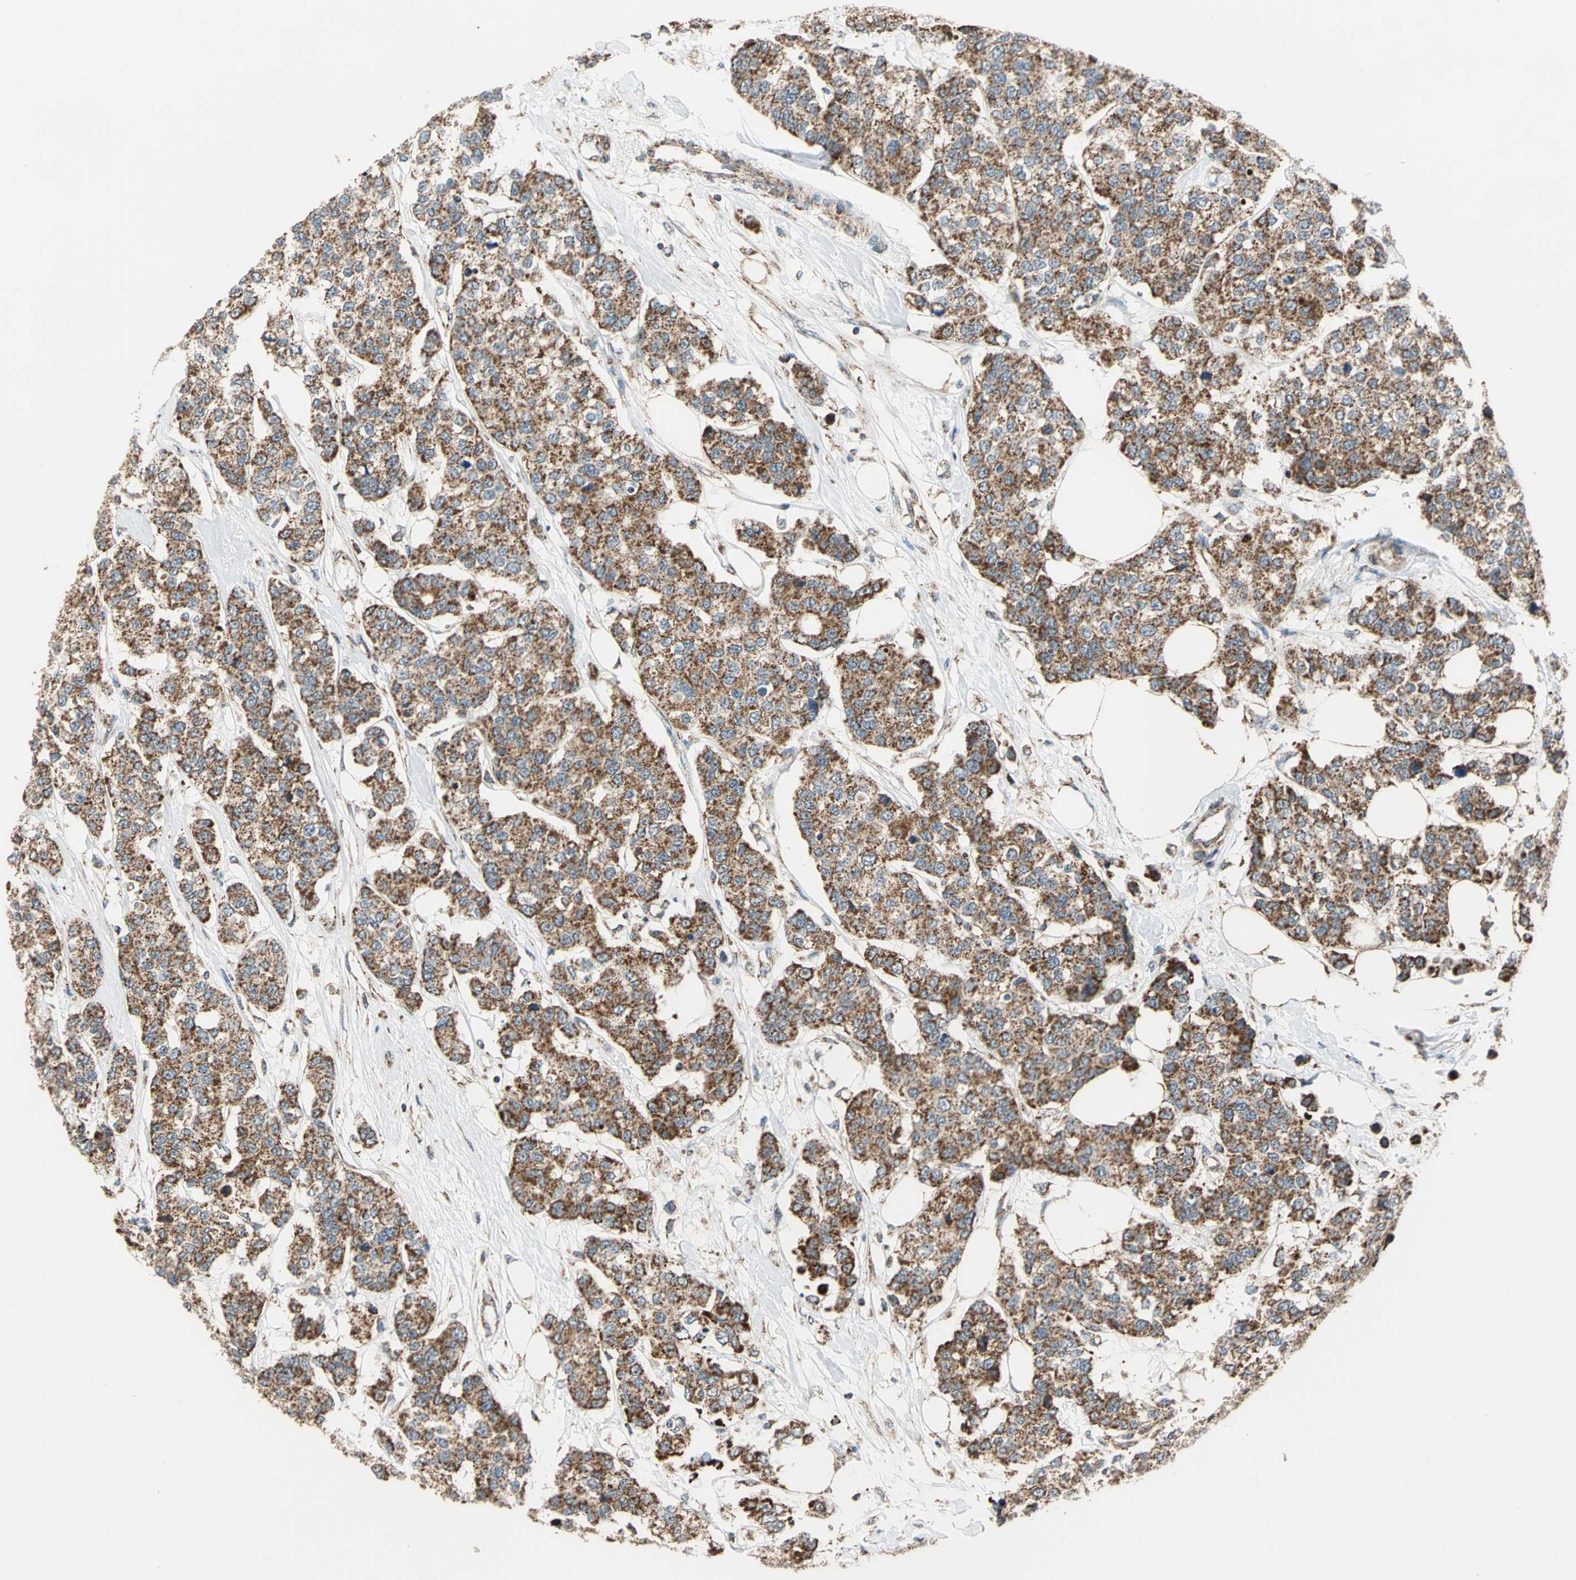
{"staining": {"intensity": "moderate", "quantity": ">75%", "location": "cytoplasmic/membranous"}, "tissue": "breast cancer", "cell_type": "Tumor cells", "image_type": "cancer", "snomed": [{"axis": "morphology", "description": "Duct carcinoma"}, {"axis": "topography", "description": "Breast"}], "caption": "Intraductal carcinoma (breast) stained with a protein marker reveals moderate staining in tumor cells.", "gene": "MRPS22", "patient": {"sex": "female", "age": 51}}